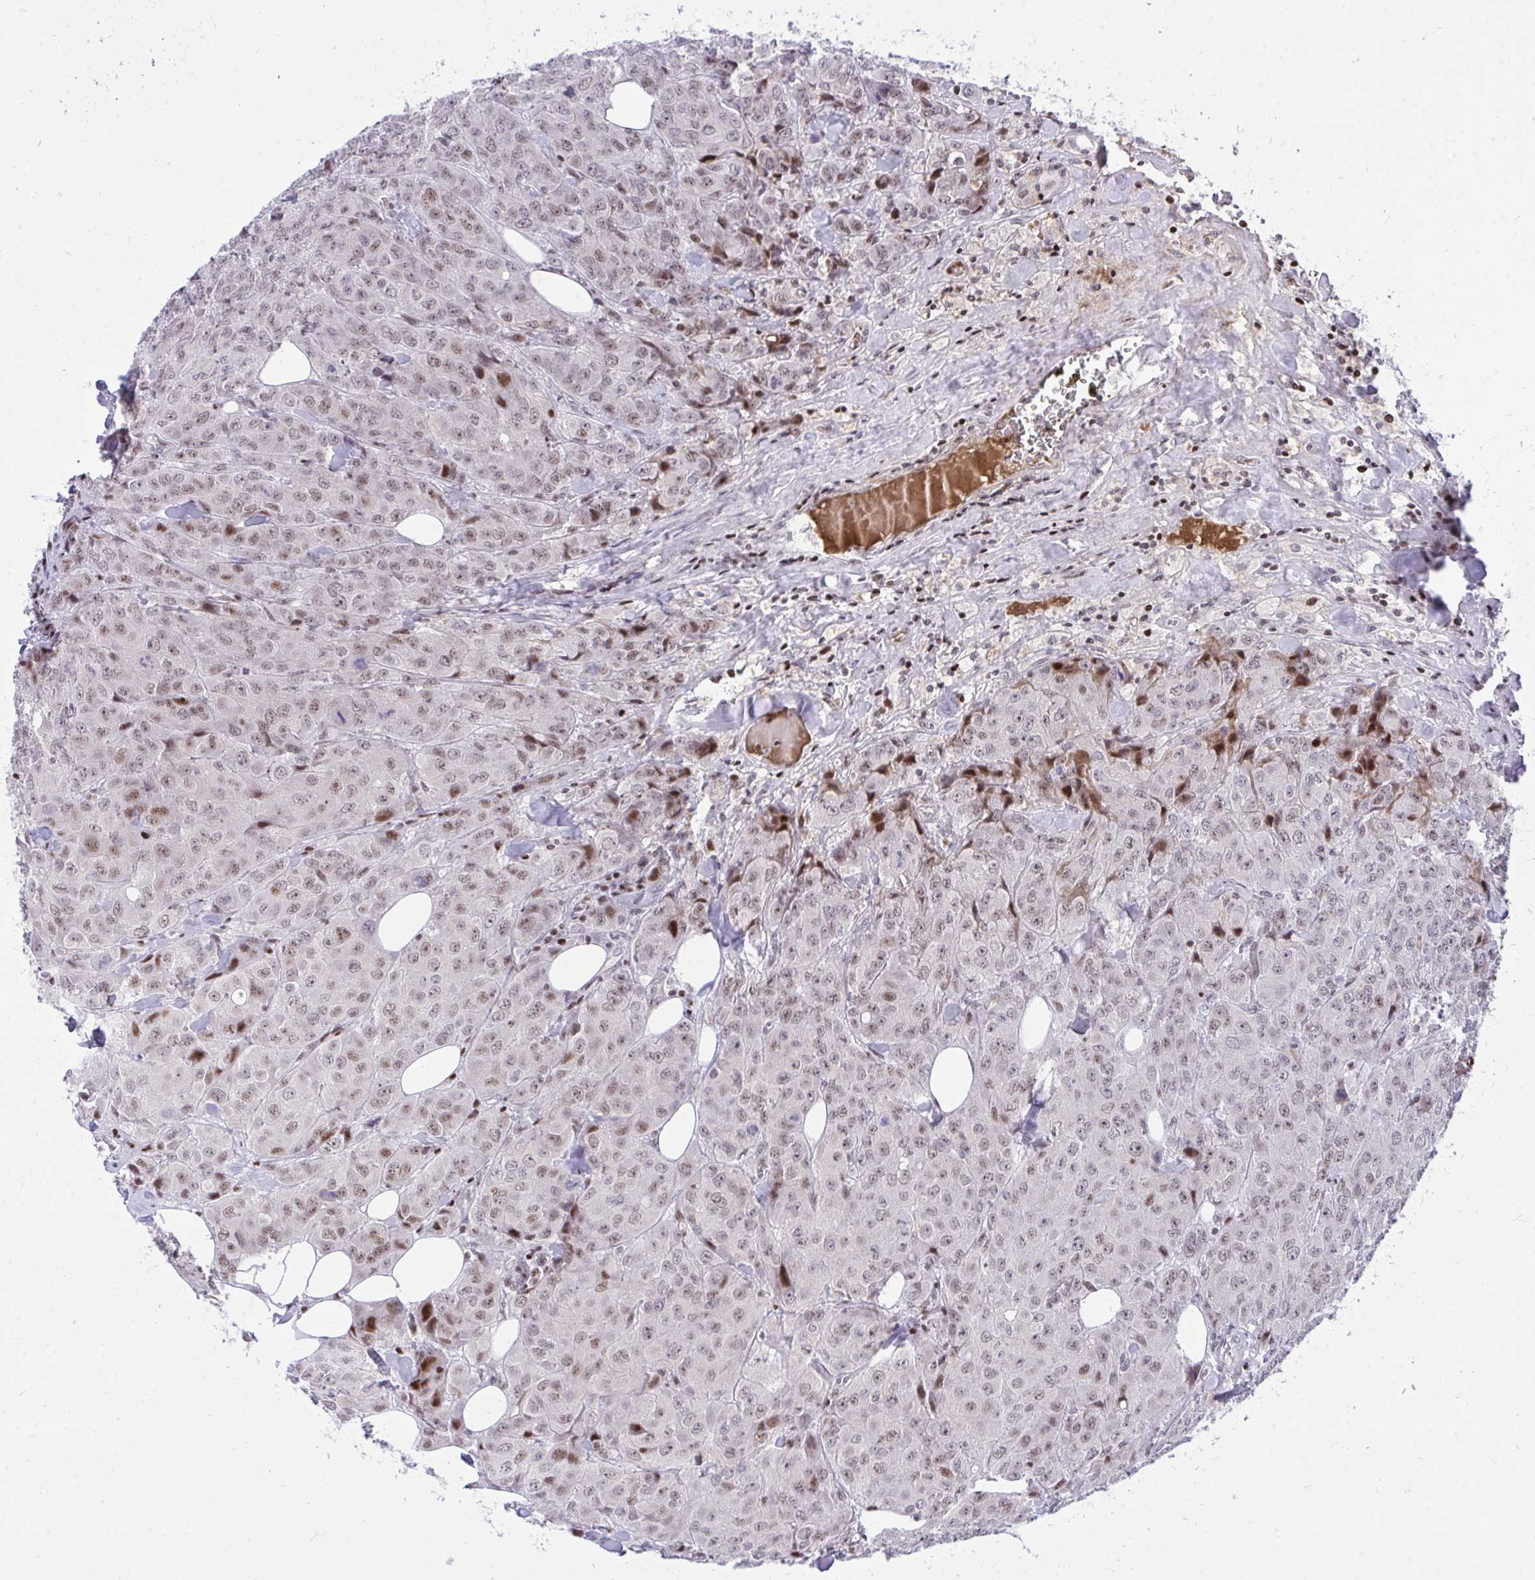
{"staining": {"intensity": "moderate", "quantity": "25%-75%", "location": "nuclear"}, "tissue": "breast cancer", "cell_type": "Tumor cells", "image_type": "cancer", "snomed": [{"axis": "morphology", "description": "Duct carcinoma"}, {"axis": "topography", "description": "Breast"}], "caption": "Protein positivity by immunohistochemistry (IHC) reveals moderate nuclear positivity in about 25%-75% of tumor cells in breast cancer. (Stains: DAB (3,3'-diaminobenzidine) in brown, nuclei in blue, Microscopy: brightfield microscopy at high magnification).", "gene": "C14orf39", "patient": {"sex": "female", "age": 43}}